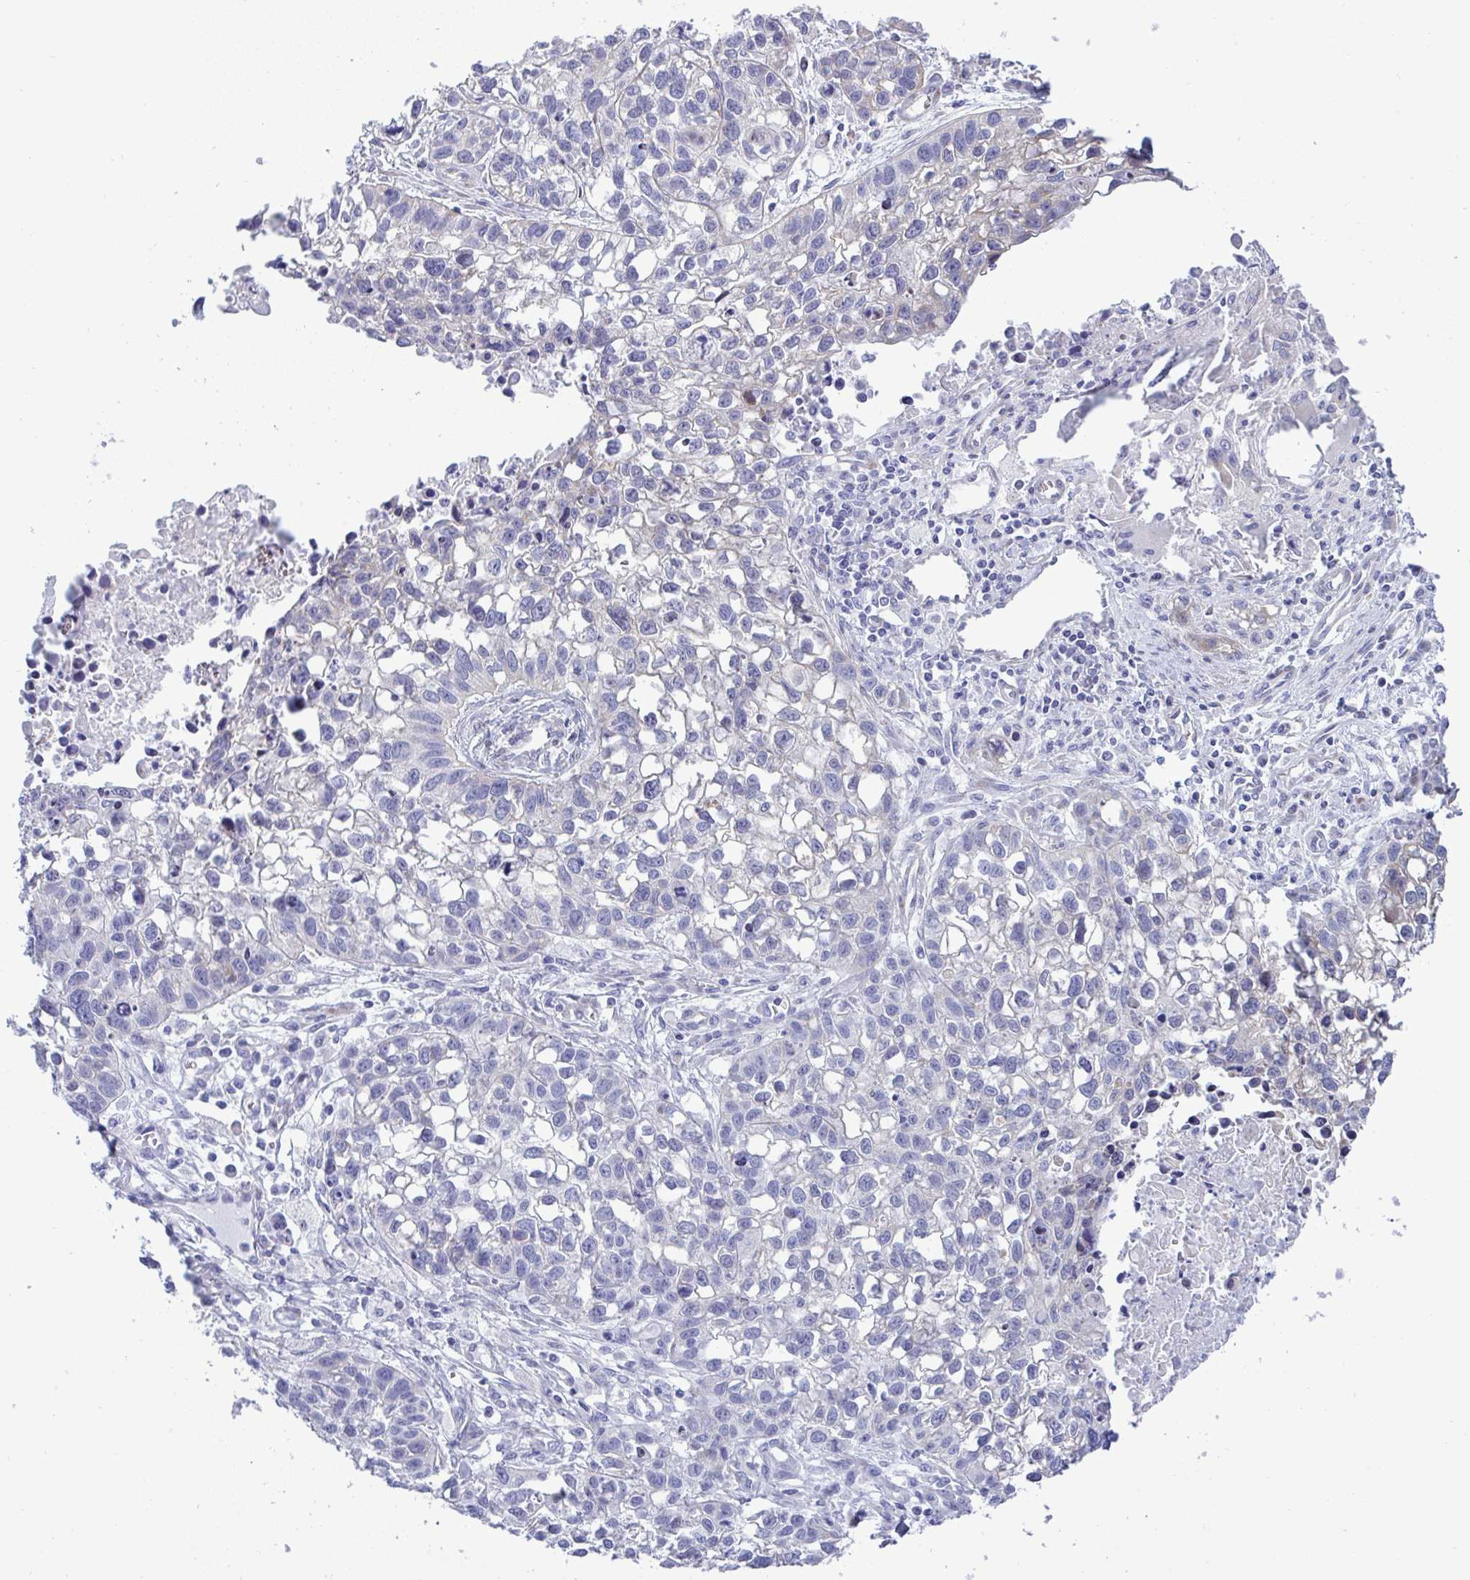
{"staining": {"intensity": "negative", "quantity": "none", "location": "none"}, "tissue": "lung cancer", "cell_type": "Tumor cells", "image_type": "cancer", "snomed": [{"axis": "morphology", "description": "Squamous cell carcinoma, NOS"}, {"axis": "topography", "description": "Lung"}], "caption": "Tumor cells are negative for protein expression in human lung squamous cell carcinoma.", "gene": "NTN1", "patient": {"sex": "male", "age": 74}}